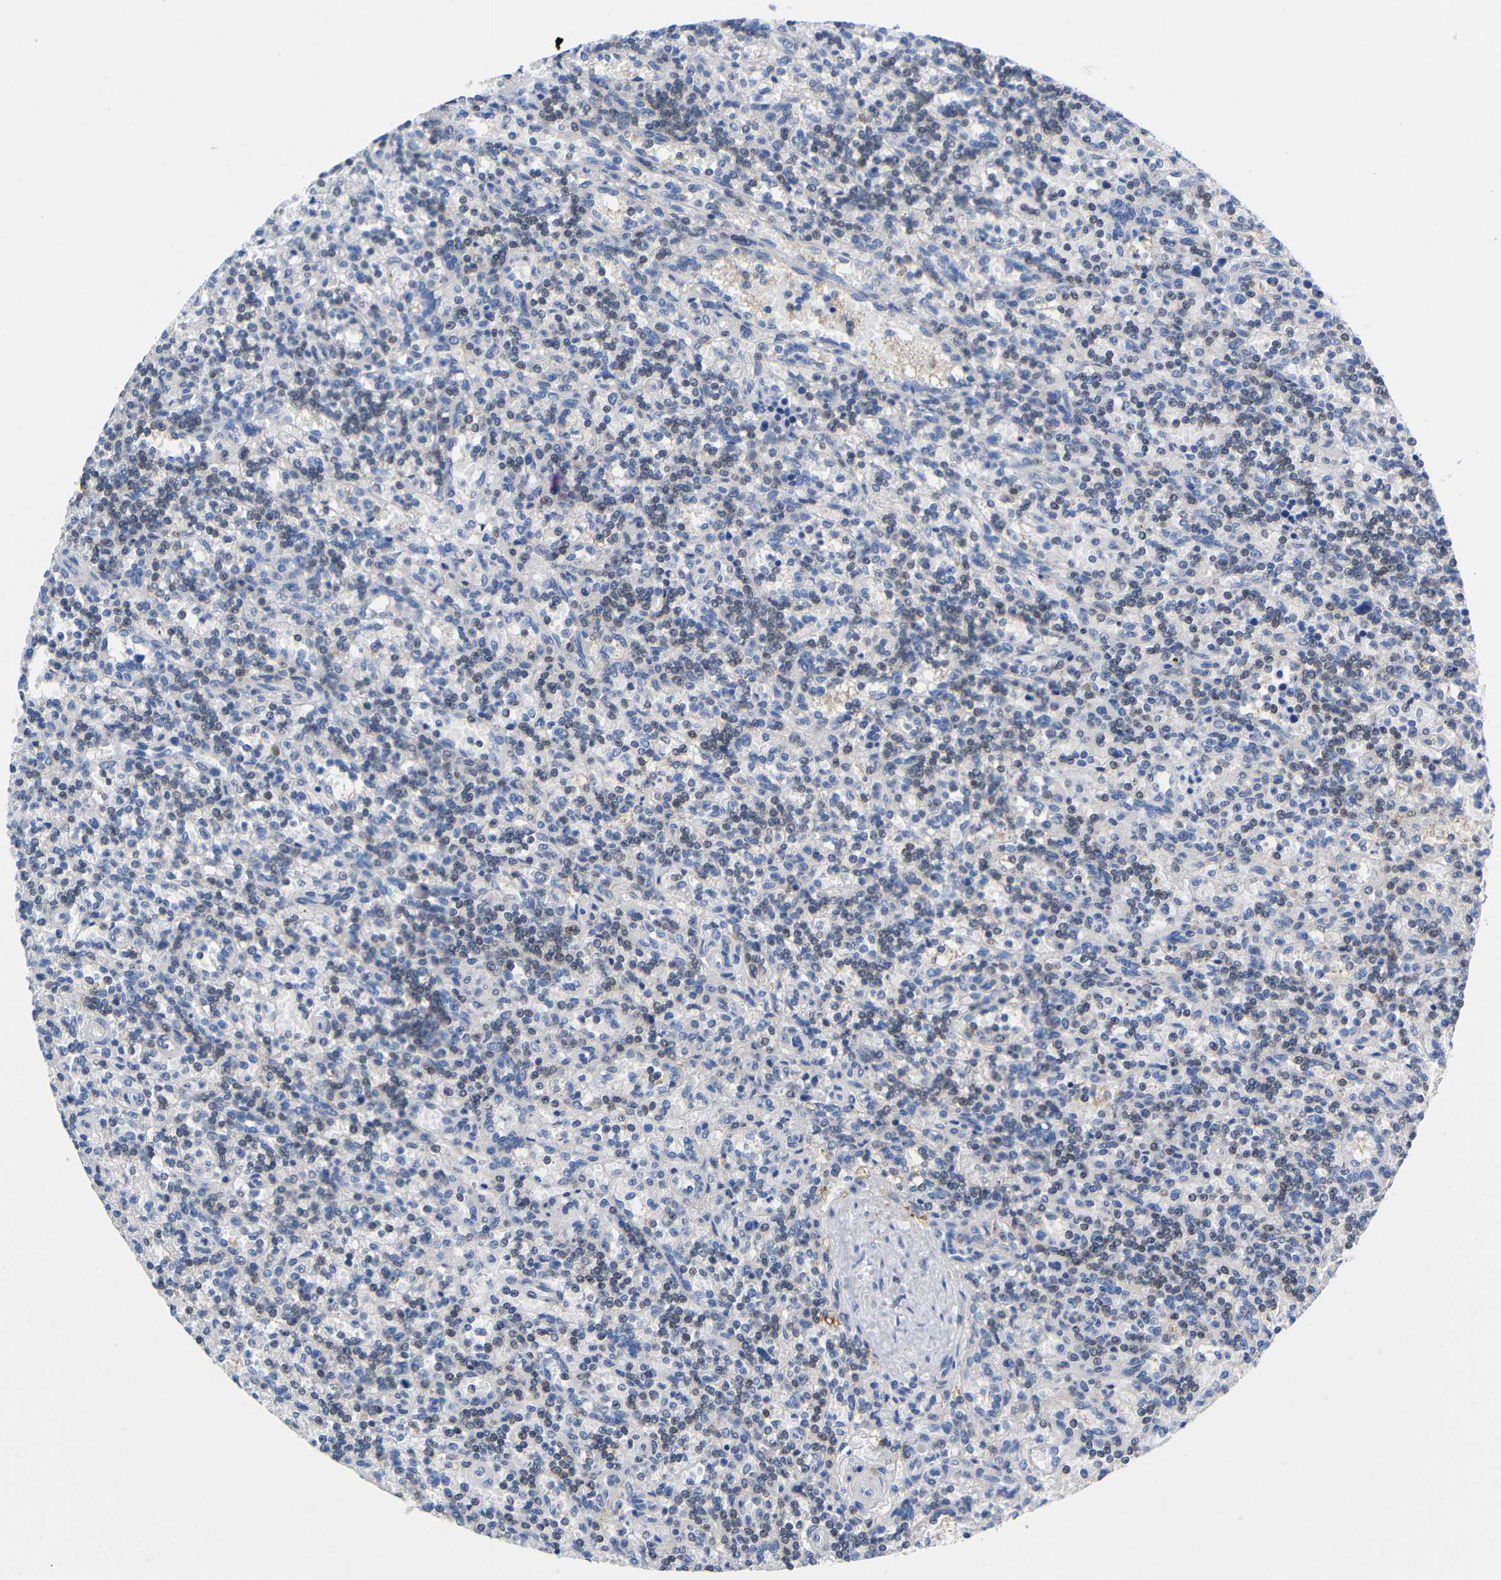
{"staining": {"intensity": "moderate", "quantity": "<25%", "location": "cytoplasmic/membranous"}, "tissue": "lymphoma", "cell_type": "Tumor cells", "image_type": "cancer", "snomed": [{"axis": "morphology", "description": "Malignant lymphoma, non-Hodgkin's type, Low grade"}, {"axis": "topography", "description": "Spleen"}], "caption": "A photomicrograph showing moderate cytoplasmic/membranous expression in about <25% of tumor cells in lymphoma, as visualized by brown immunohistochemical staining.", "gene": "PEBP1", "patient": {"sex": "male", "age": 73}}